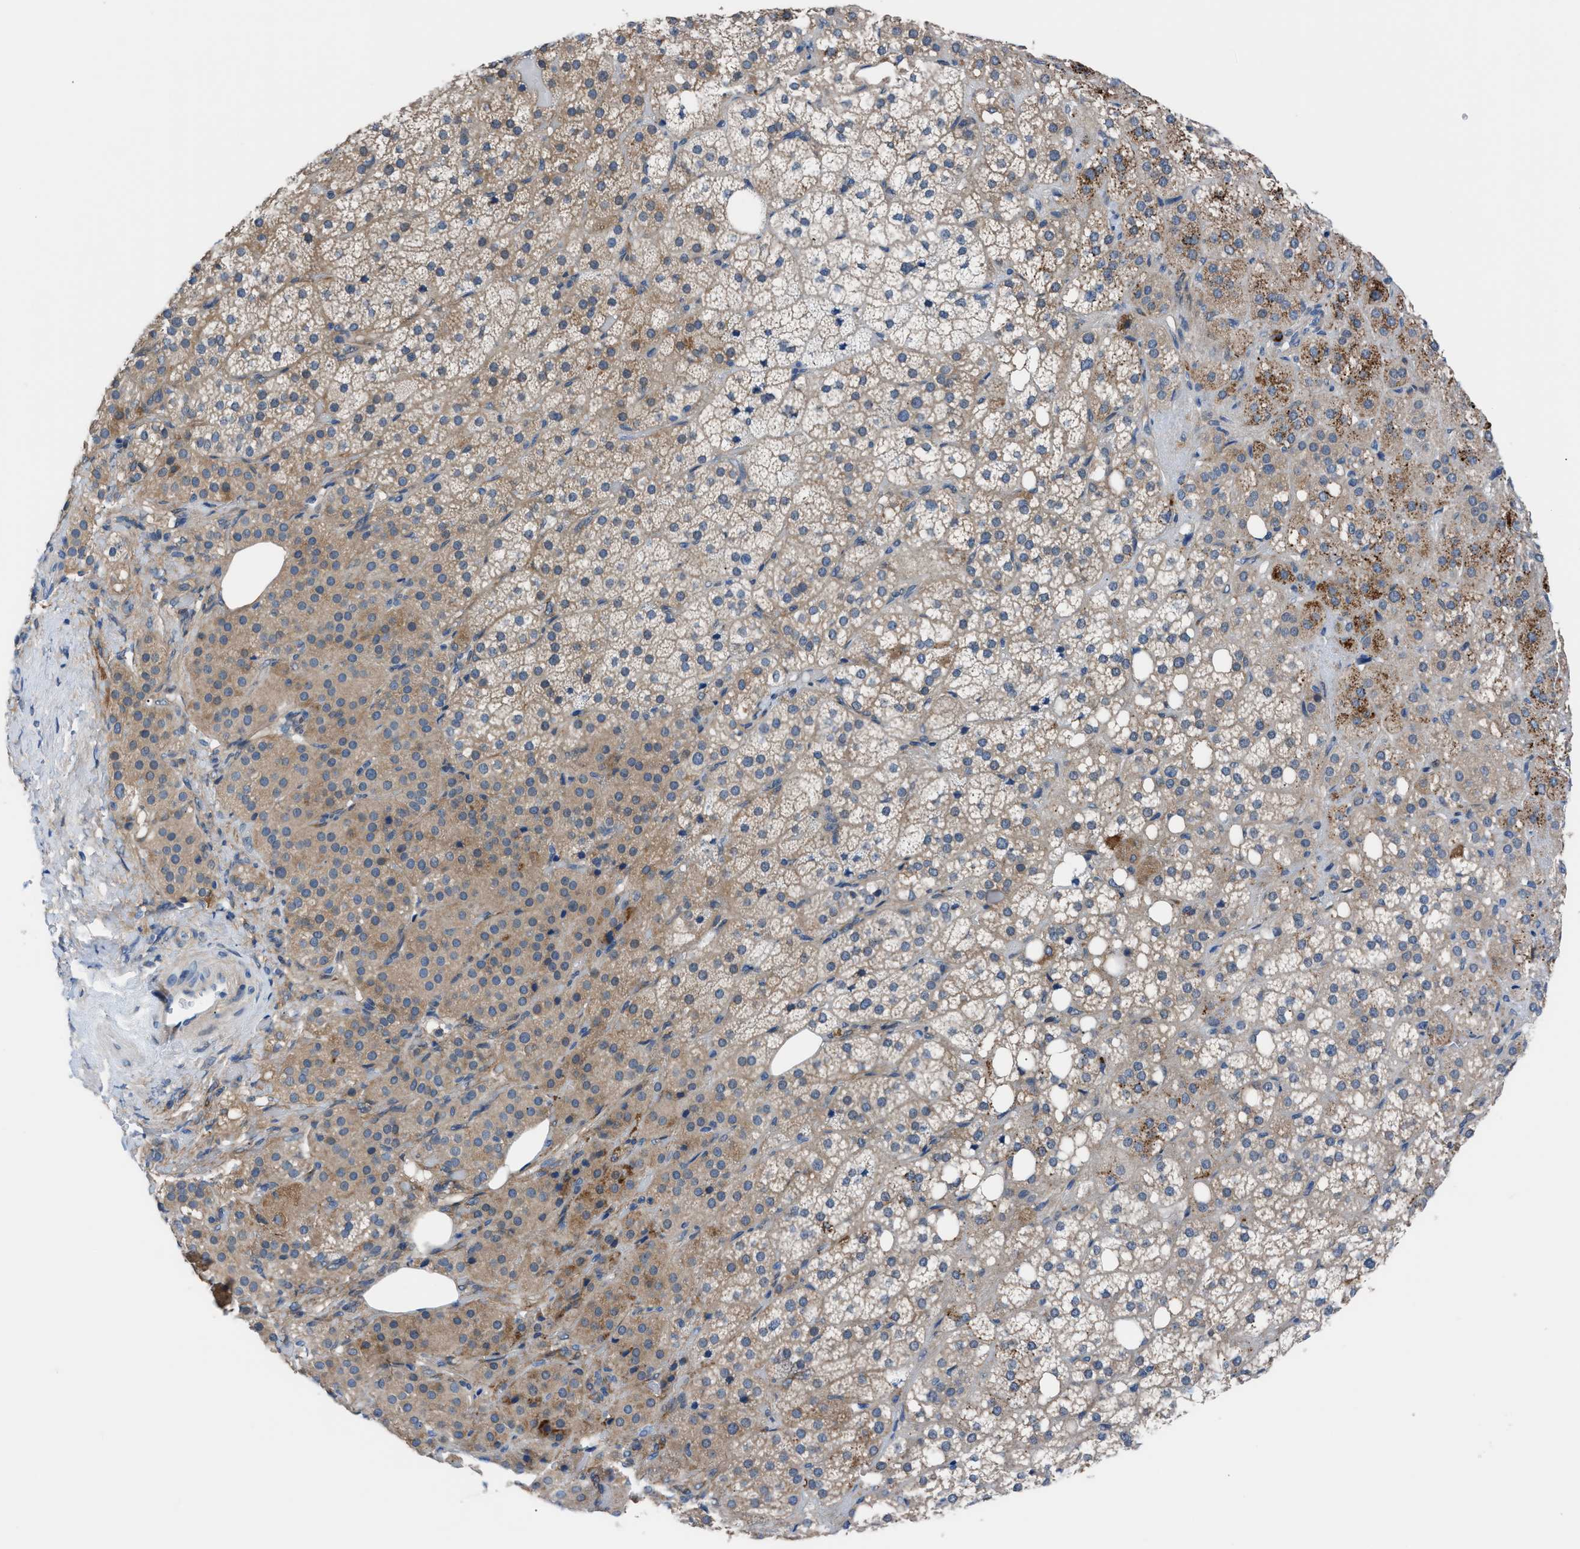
{"staining": {"intensity": "moderate", "quantity": ">75%", "location": "cytoplasmic/membranous"}, "tissue": "adrenal gland", "cell_type": "Glandular cells", "image_type": "normal", "snomed": [{"axis": "morphology", "description": "Normal tissue, NOS"}, {"axis": "topography", "description": "Adrenal gland"}], "caption": "Normal adrenal gland shows moderate cytoplasmic/membranous expression in approximately >75% of glandular cells (IHC, brightfield microscopy, high magnification)..", "gene": "TMEM45B", "patient": {"sex": "female", "age": 59}}